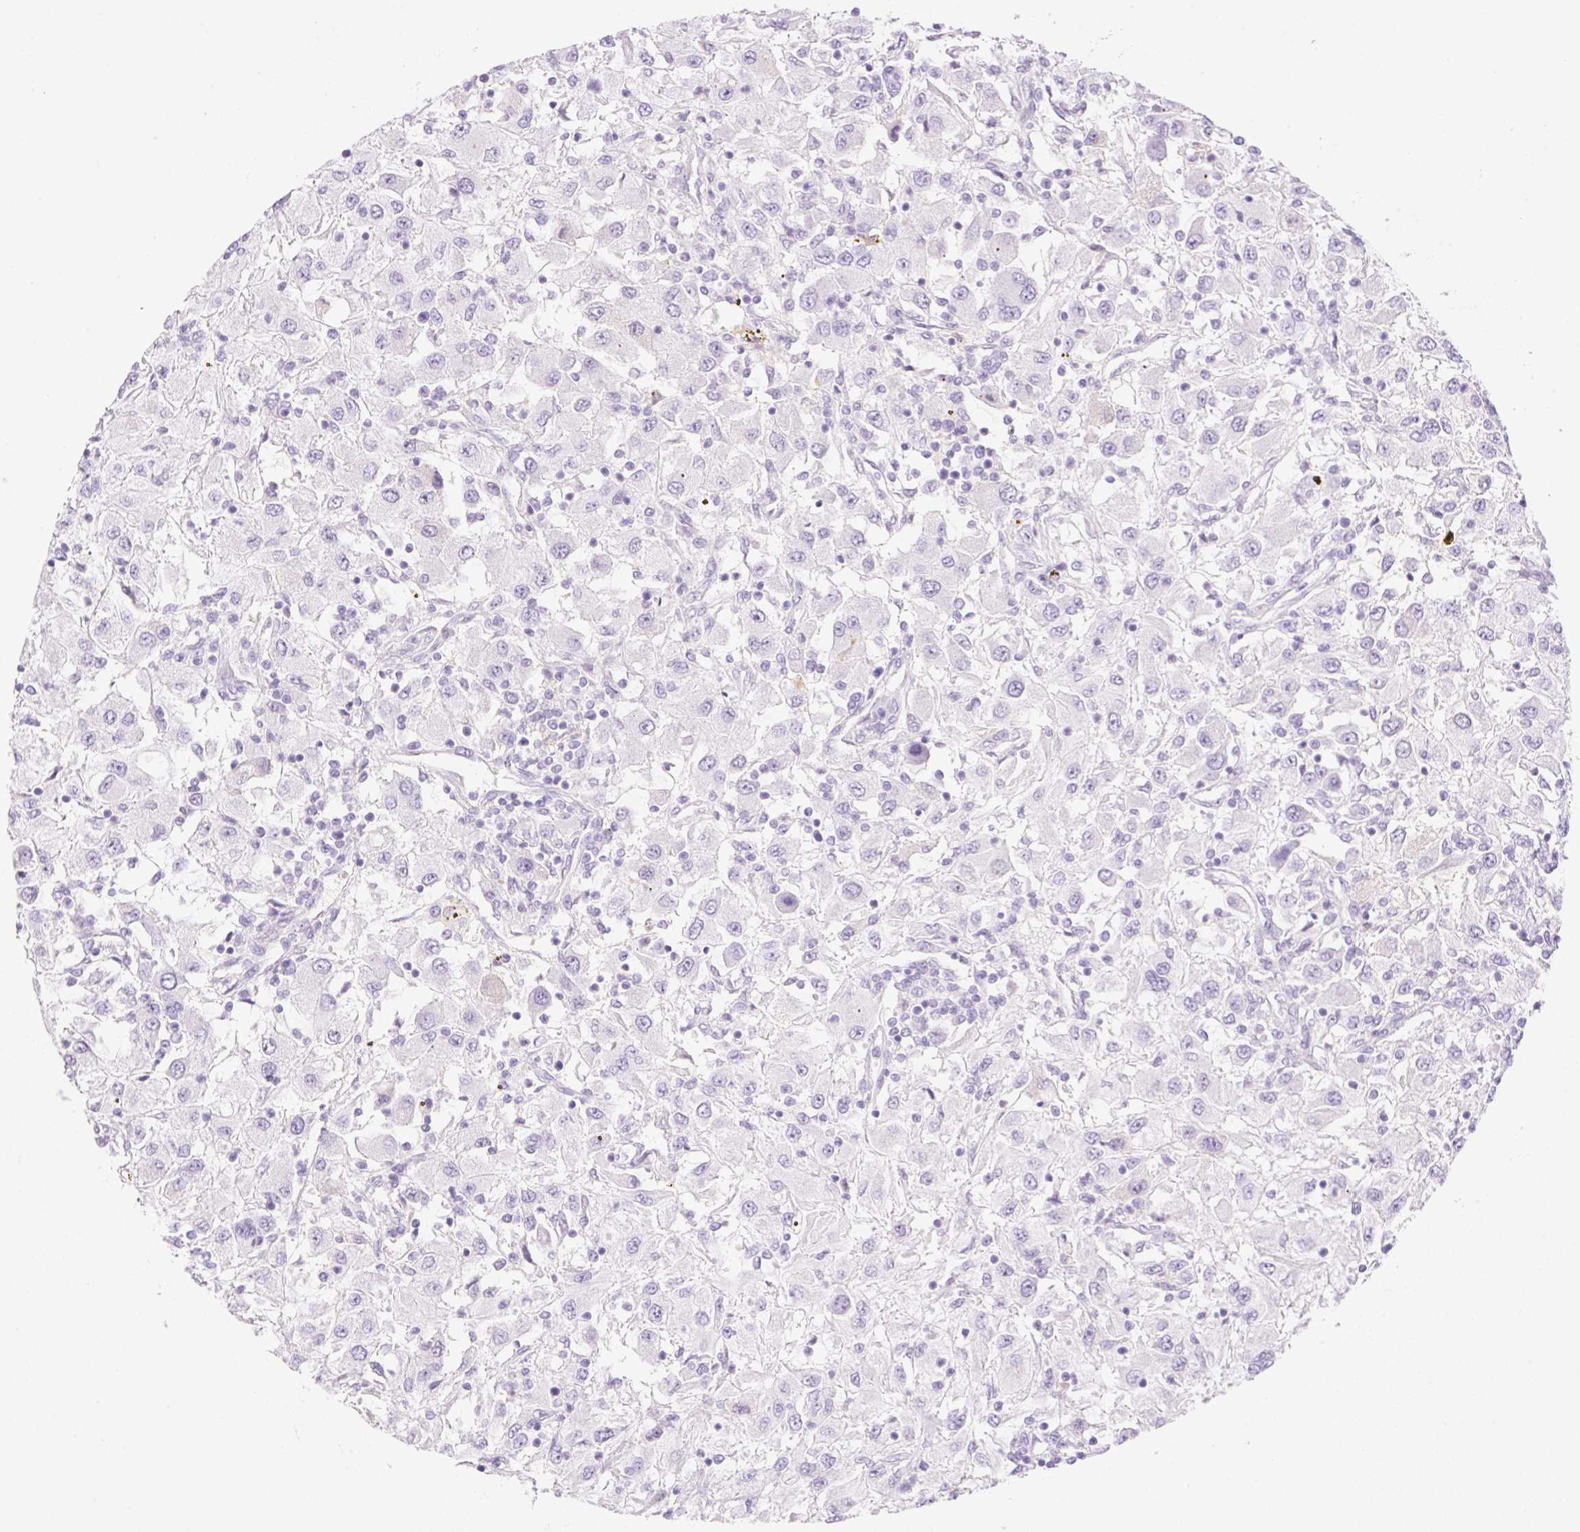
{"staining": {"intensity": "negative", "quantity": "none", "location": "none"}, "tissue": "renal cancer", "cell_type": "Tumor cells", "image_type": "cancer", "snomed": [{"axis": "morphology", "description": "Adenocarcinoma, NOS"}, {"axis": "topography", "description": "Kidney"}], "caption": "Protein analysis of renal cancer (adenocarcinoma) reveals no significant staining in tumor cells.", "gene": "PALM3", "patient": {"sex": "female", "age": 67}}